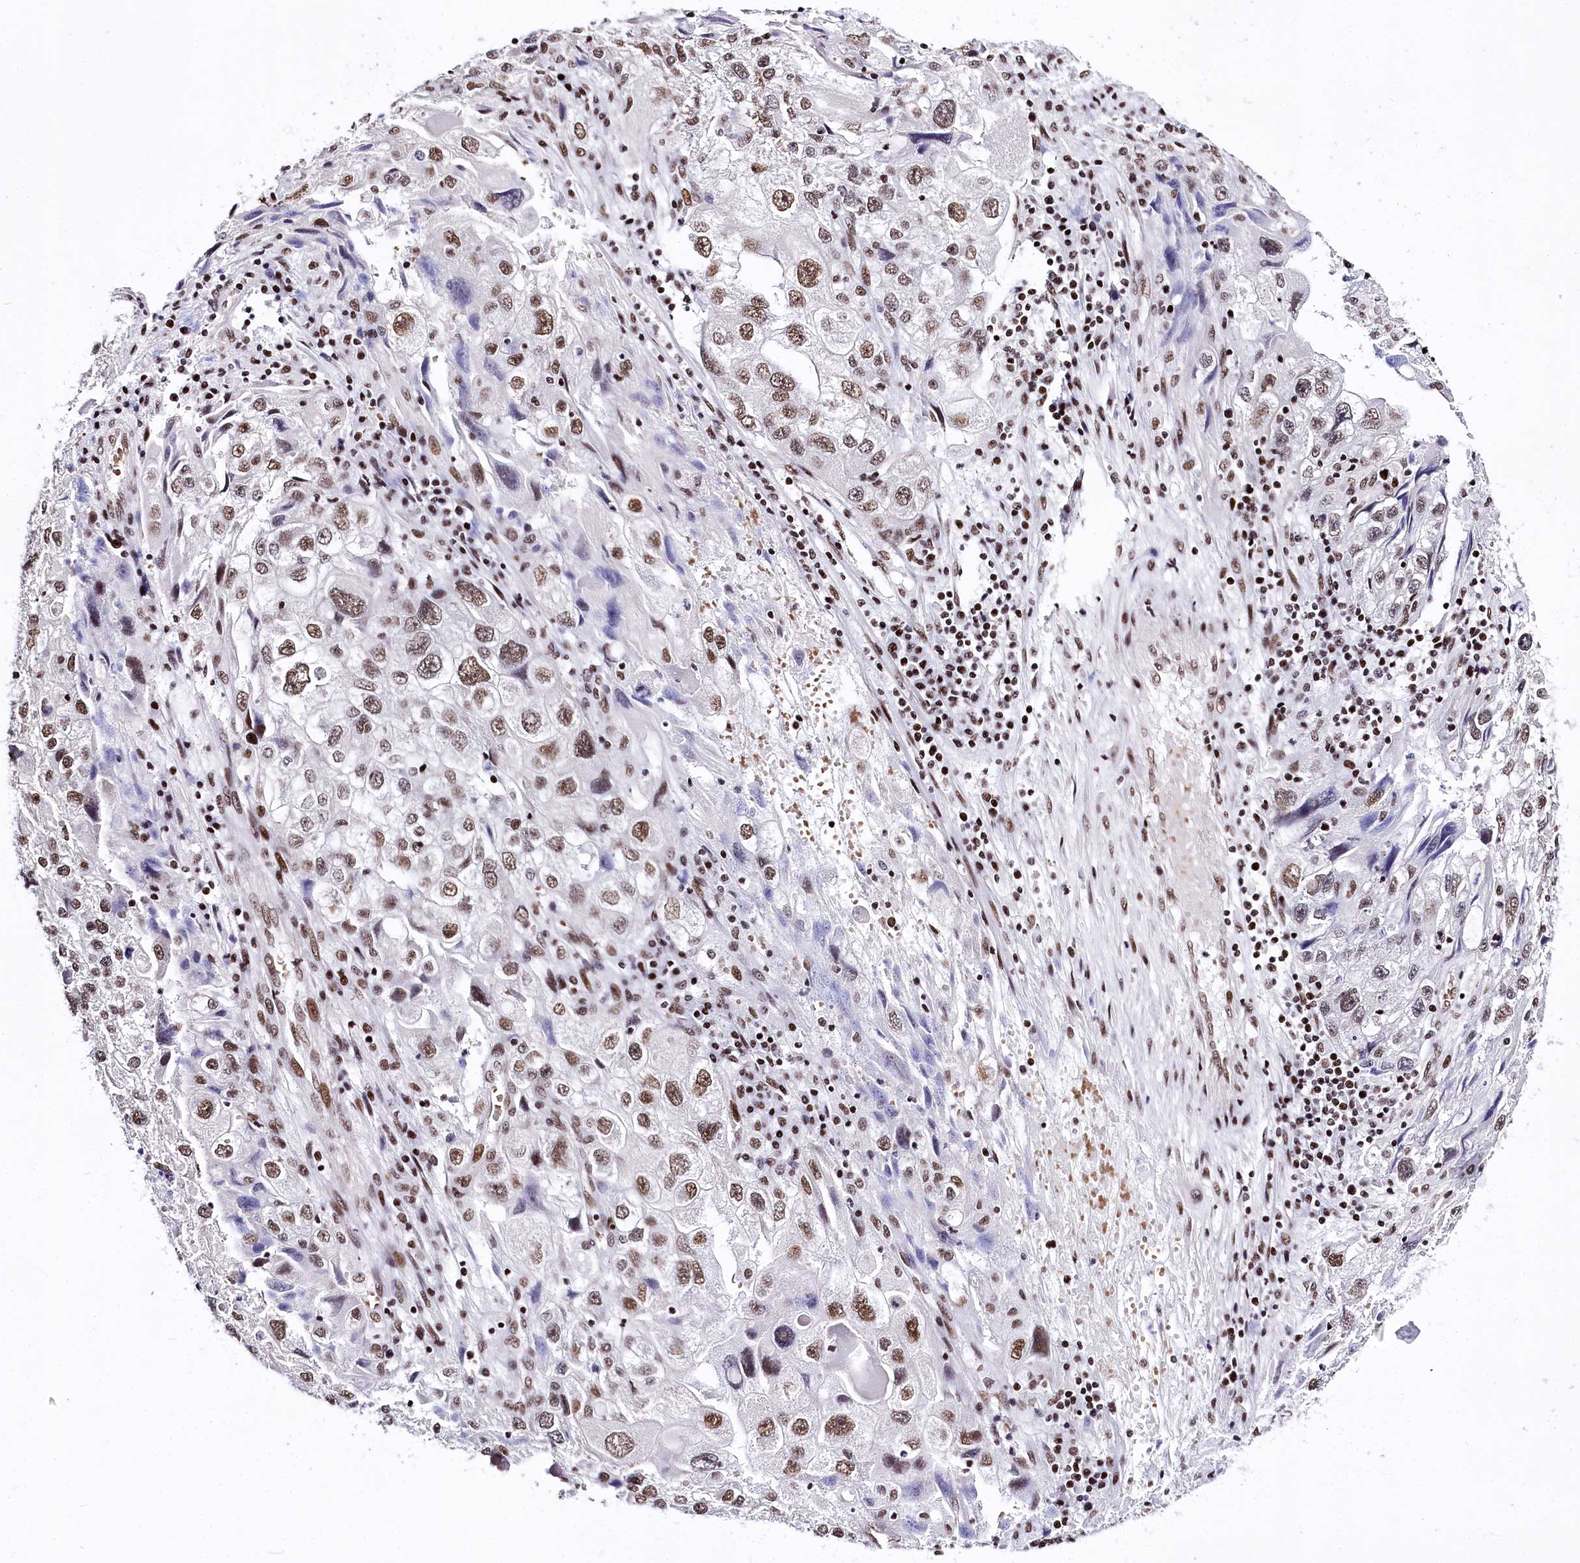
{"staining": {"intensity": "moderate", "quantity": ">75%", "location": "nuclear"}, "tissue": "endometrial cancer", "cell_type": "Tumor cells", "image_type": "cancer", "snomed": [{"axis": "morphology", "description": "Adenocarcinoma, NOS"}, {"axis": "topography", "description": "Endometrium"}], "caption": "This histopathology image exhibits adenocarcinoma (endometrial) stained with immunohistochemistry to label a protein in brown. The nuclear of tumor cells show moderate positivity for the protein. Nuclei are counter-stained blue.", "gene": "POU4F3", "patient": {"sex": "female", "age": 49}}